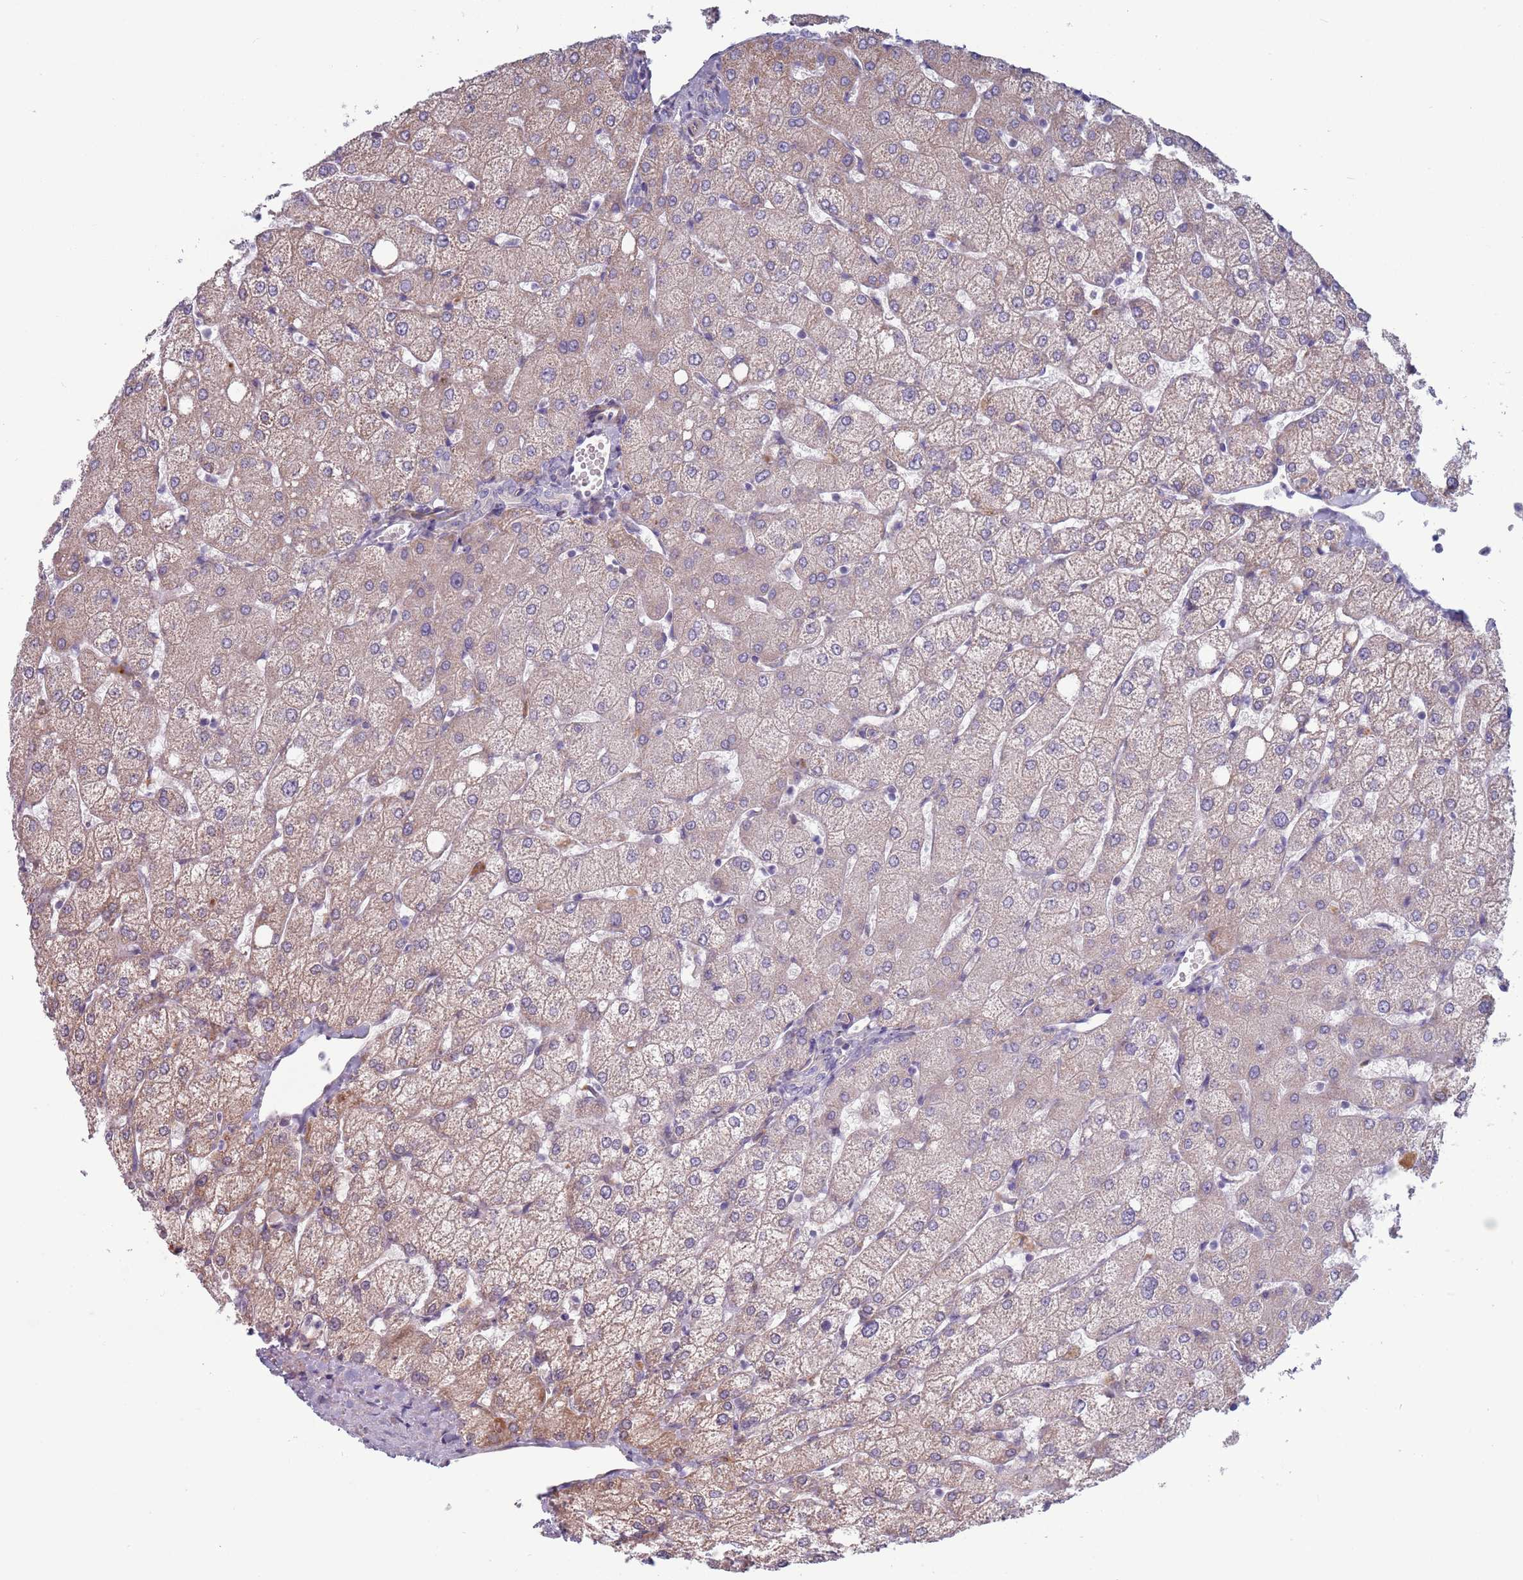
{"staining": {"intensity": "negative", "quantity": "none", "location": "none"}, "tissue": "liver", "cell_type": "Cholangiocytes", "image_type": "normal", "snomed": [{"axis": "morphology", "description": "Normal tissue, NOS"}, {"axis": "topography", "description": "Liver"}], "caption": "Immunohistochemistry of benign liver reveals no staining in cholangiocytes.", "gene": "TYW1B", "patient": {"sex": "female", "age": 54}}